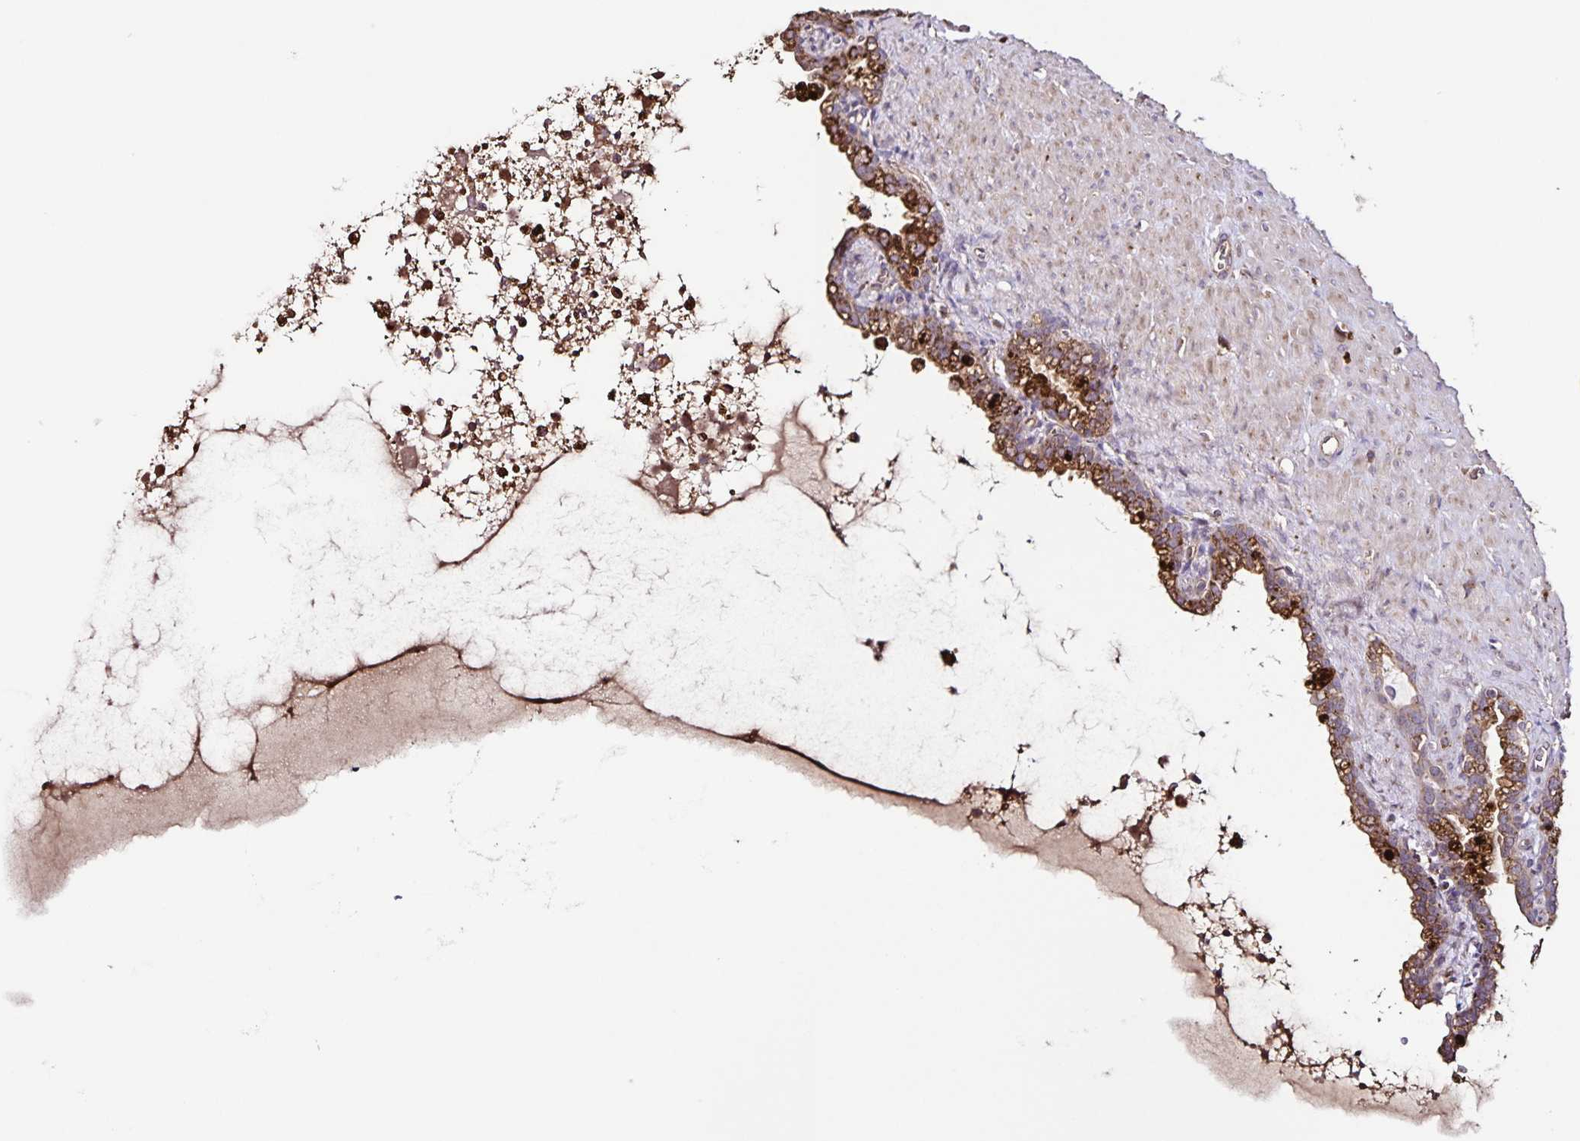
{"staining": {"intensity": "moderate", "quantity": ">75%", "location": "cytoplasmic/membranous"}, "tissue": "seminal vesicle", "cell_type": "Glandular cells", "image_type": "normal", "snomed": [{"axis": "morphology", "description": "Normal tissue, NOS"}, {"axis": "topography", "description": "Seminal veicle"}], "caption": "Immunohistochemistry micrograph of normal seminal vesicle: seminal vesicle stained using immunohistochemistry demonstrates medium levels of moderate protein expression localized specifically in the cytoplasmic/membranous of glandular cells, appearing as a cytoplasmic/membranous brown color.", "gene": "MAN1A1", "patient": {"sex": "male", "age": 76}}